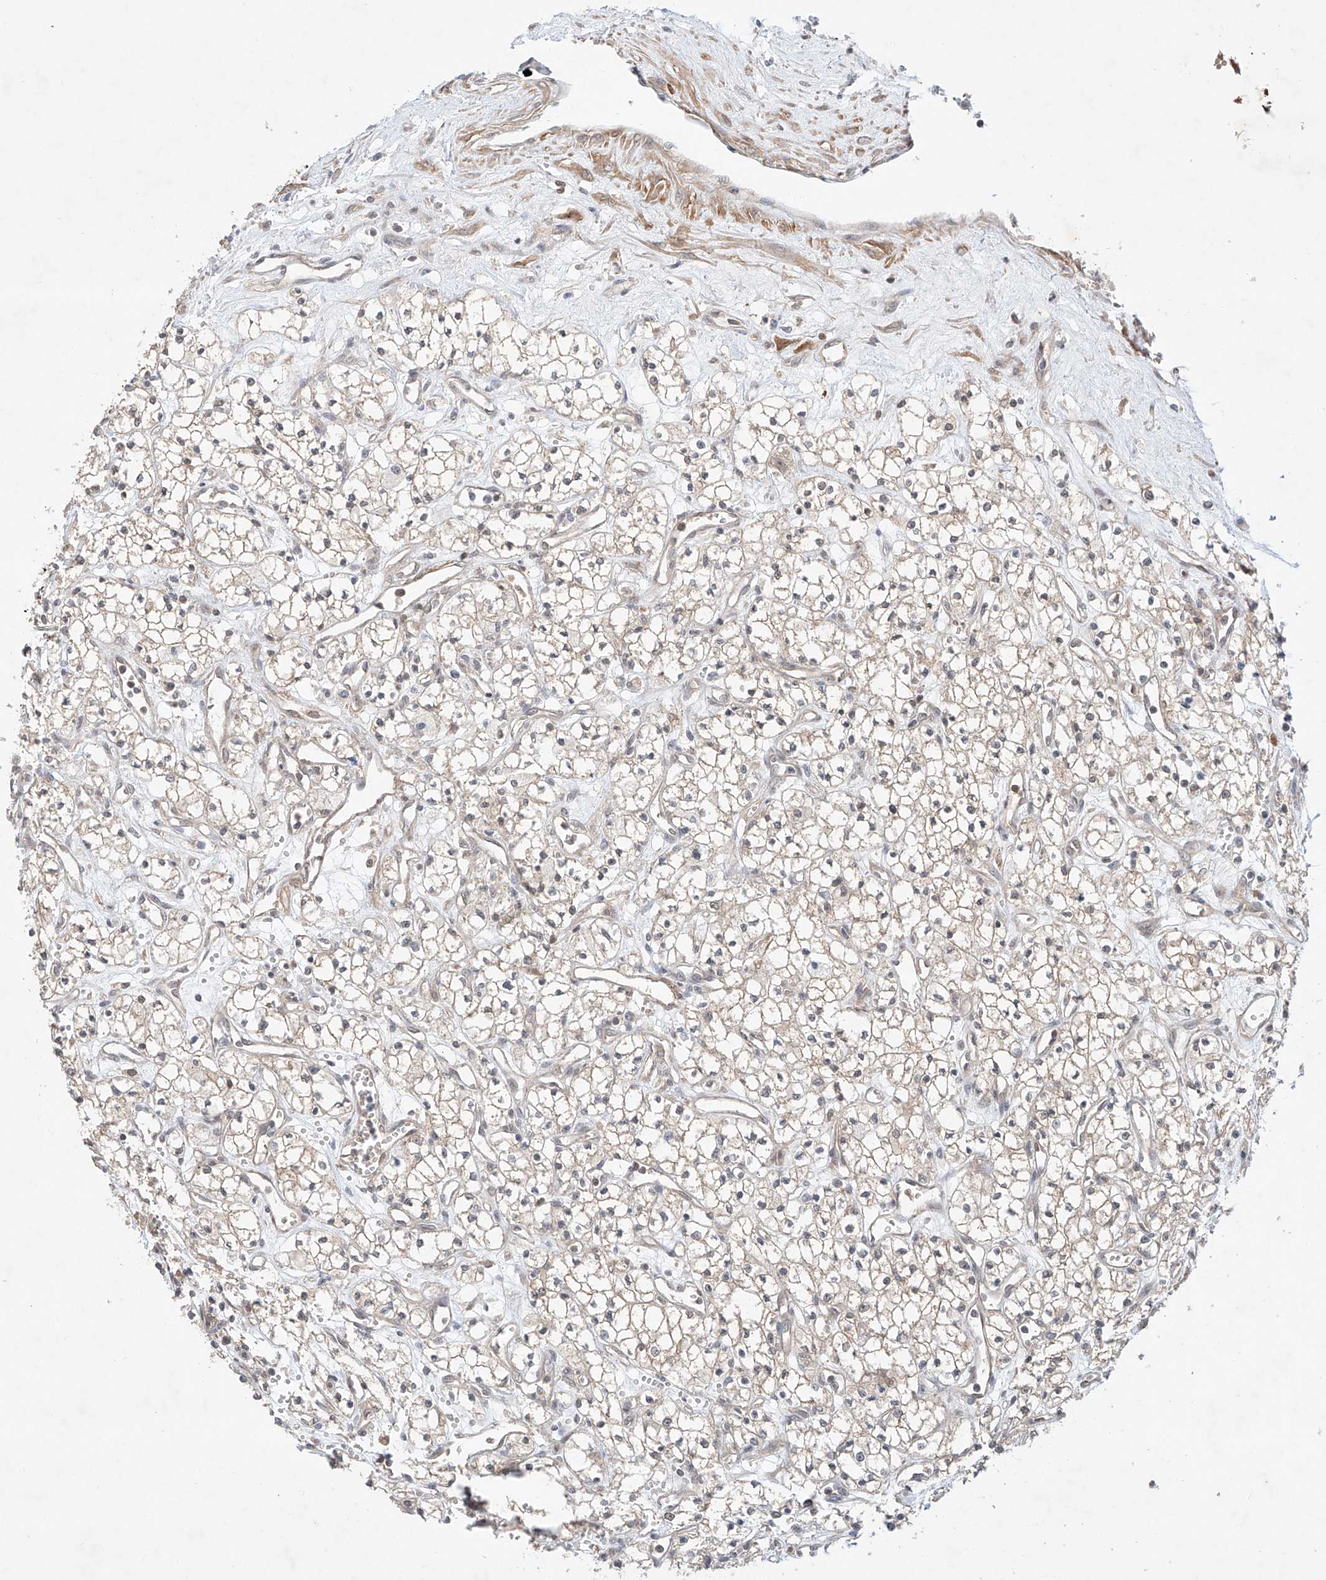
{"staining": {"intensity": "negative", "quantity": "none", "location": "none"}, "tissue": "renal cancer", "cell_type": "Tumor cells", "image_type": "cancer", "snomed": [{"axis": "morphology", "description": "Adenocarcinoma, NOS"}, {"axis": "topography", "description": "Kidney"}], "caption": "Immunohistochemistry of adenocarcinoma (renal) demonstrates no positivity in tumor cells.", "gene": "TSR2", "patient": {"sex": "male", "age": 59}}